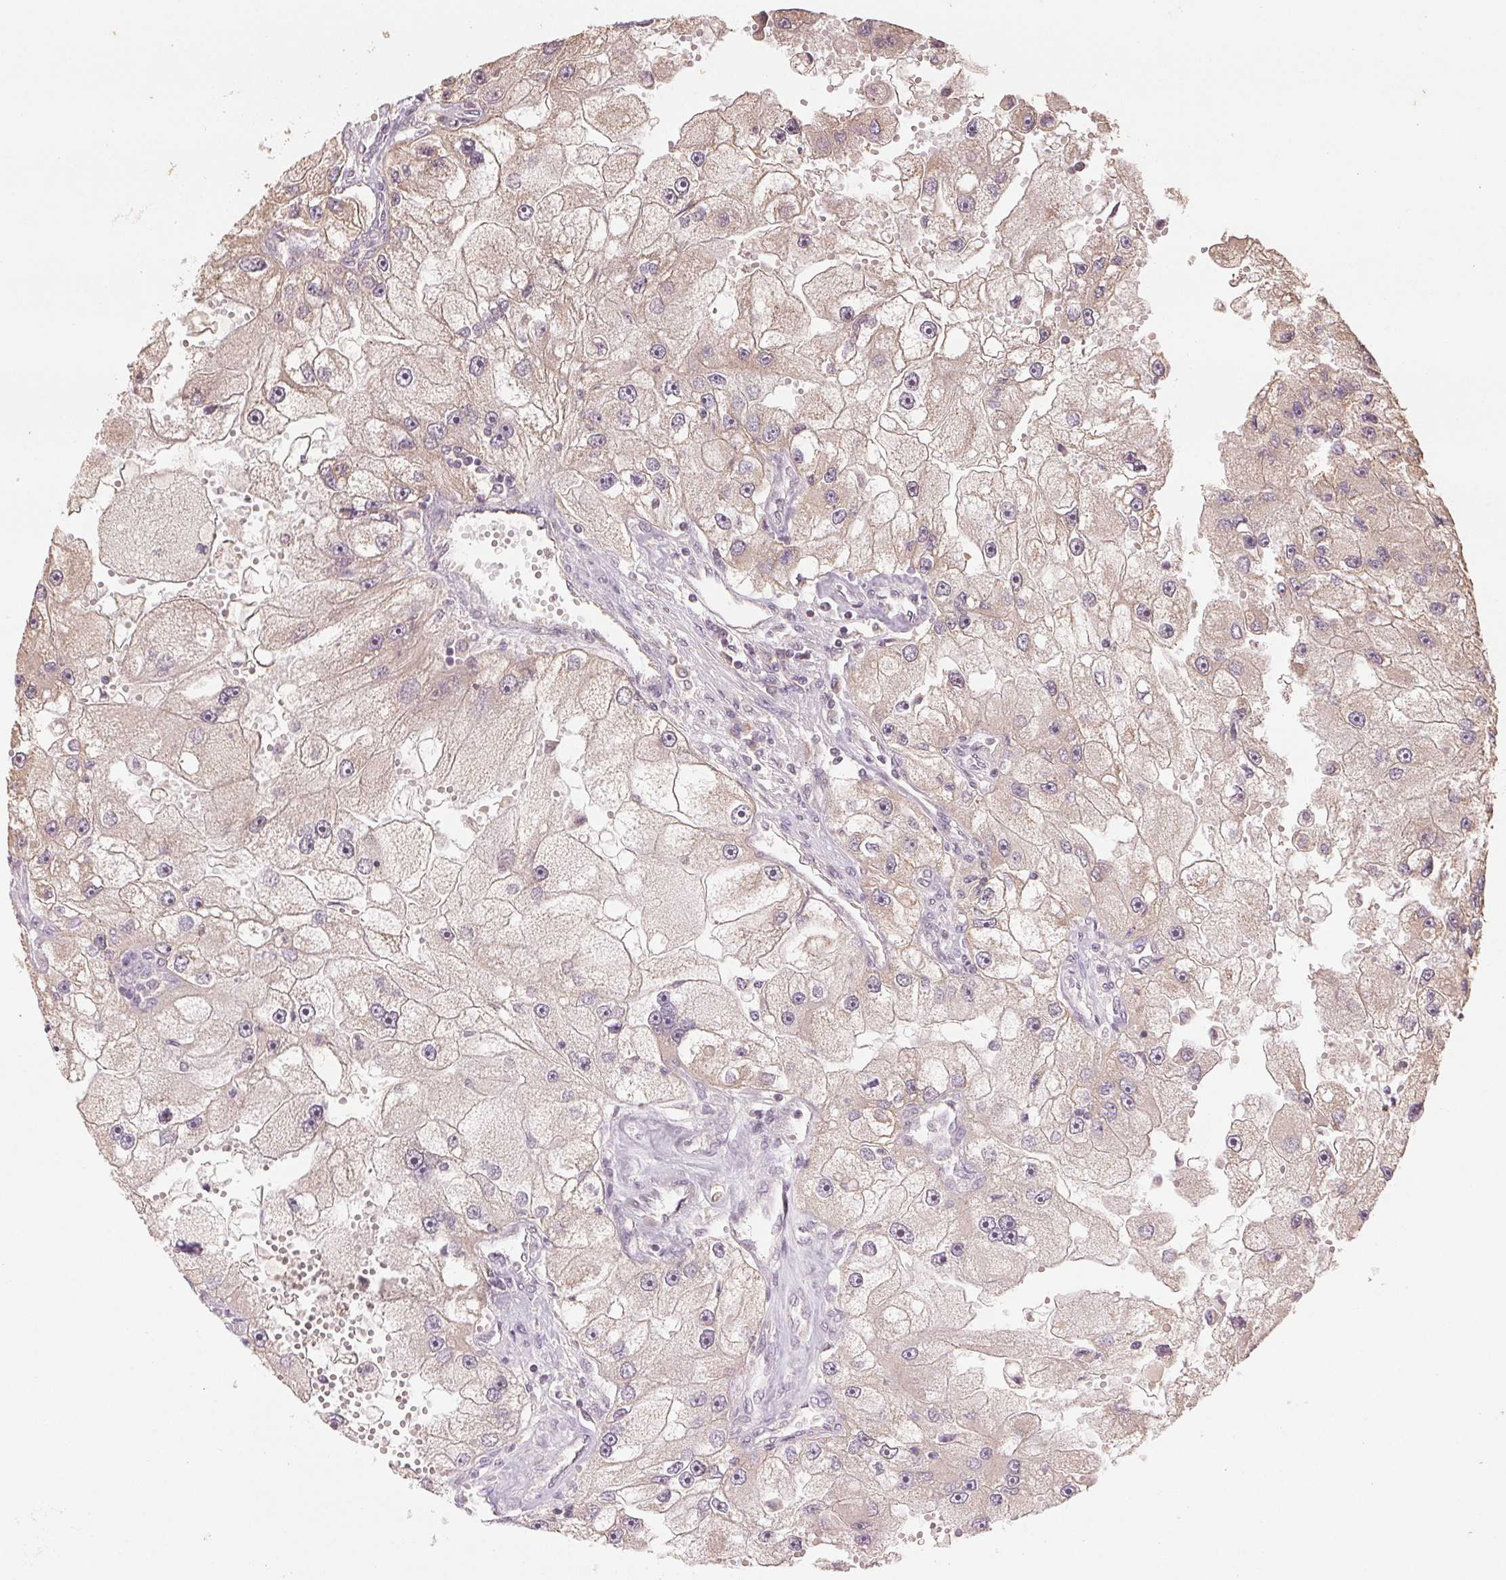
{"staining": {"intensity": "negative", "quantity": "none", "location": "none"}, "tissue": "renal cancer", "cell_type": "Tumor cells", "image_type": "cancer", "snomed": [{"axis": "morphology", "description": "Adenocarcinoma, NOS"}, {"axis": "topography", "description": "Kidney"}], "caption": "Tumor cells are negative for protein expression in human renal adenocarcinoma.", "gene": "COX14", "patient": {"sex": "male", "age": 63}}